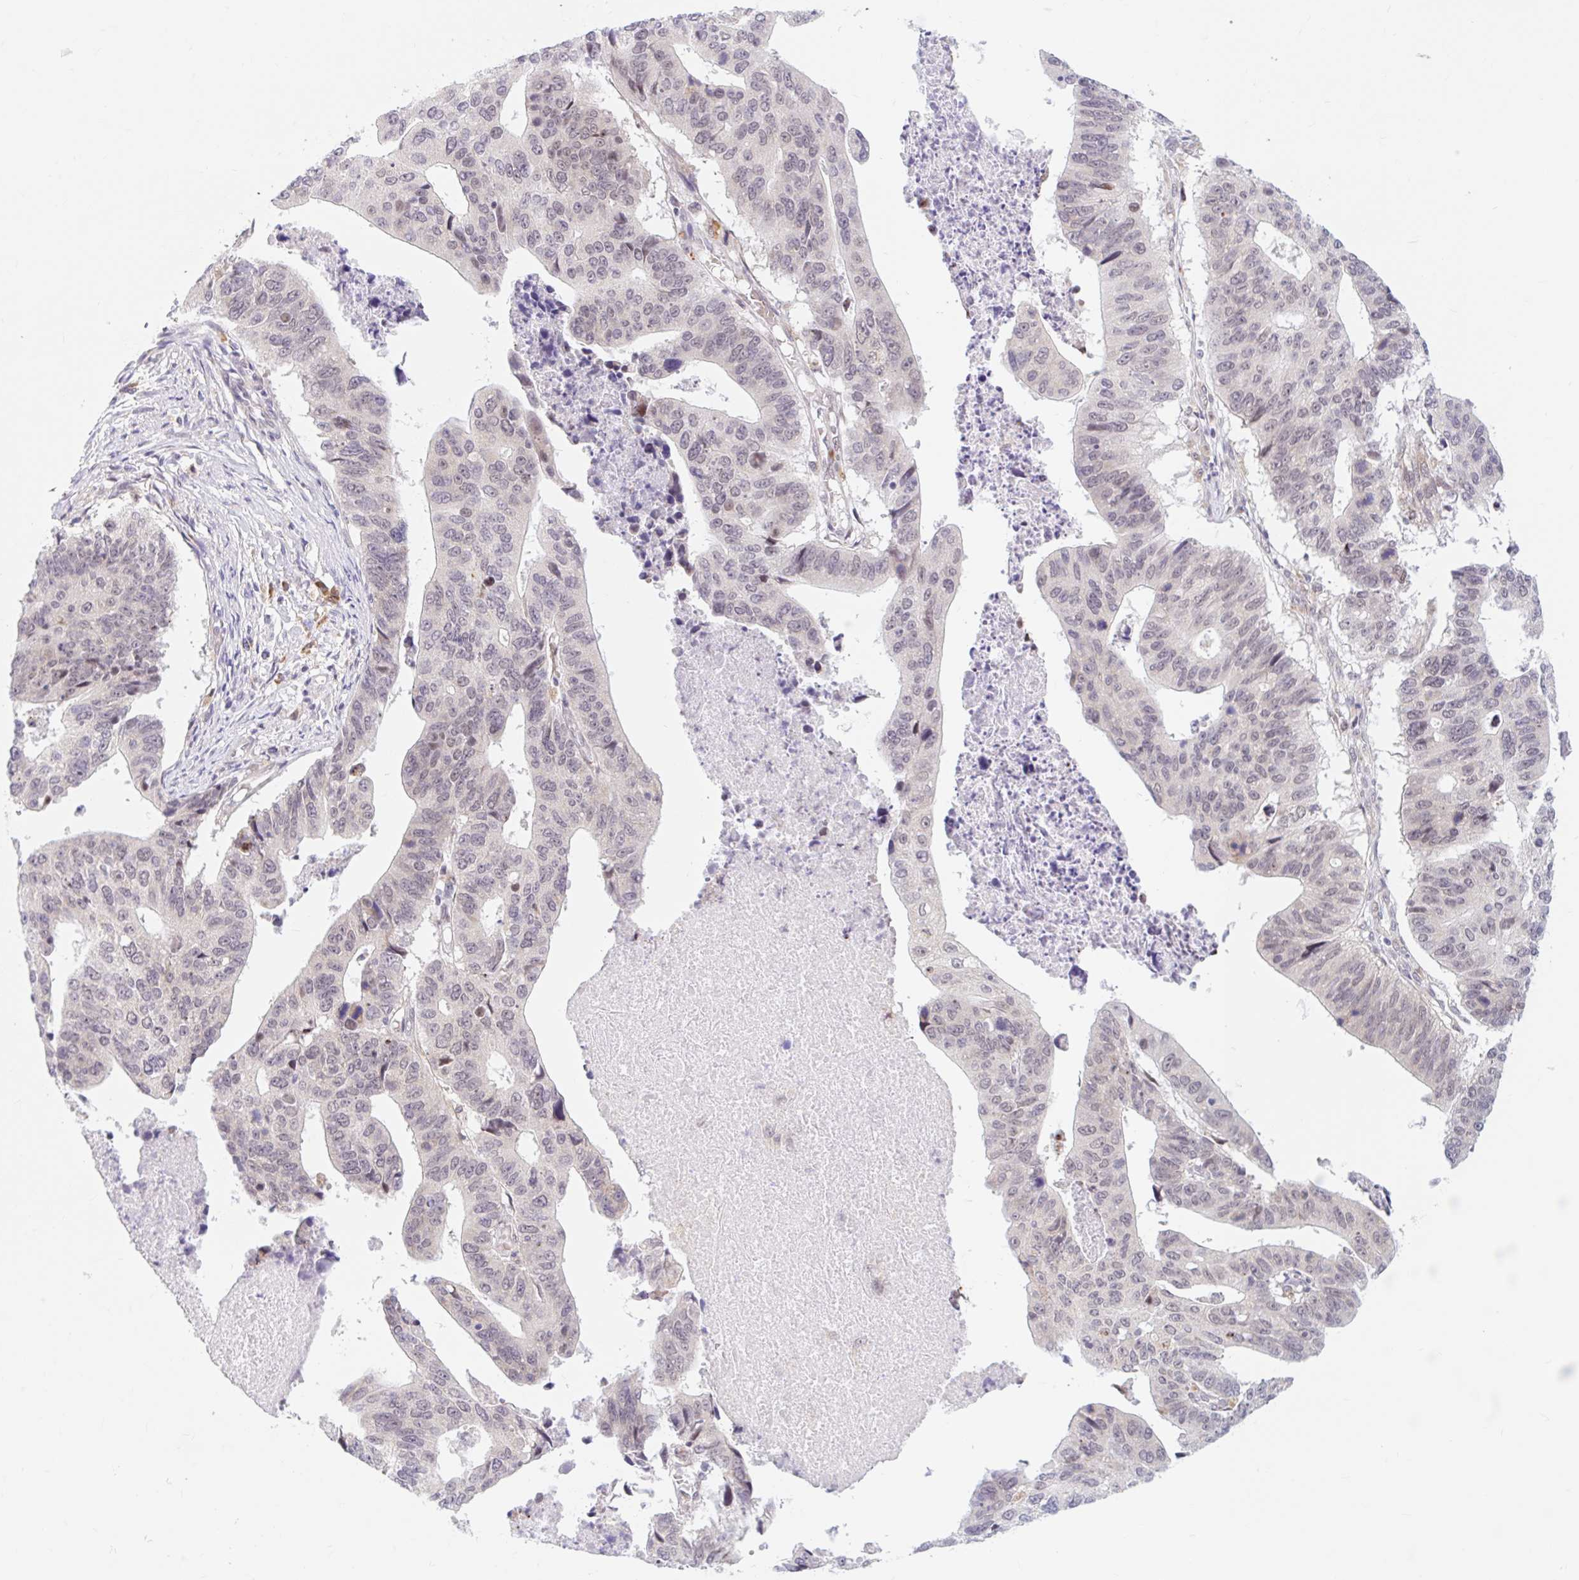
{"staining": {"intensity": "weak", "quantity": "<25%", "location": "nuclear"}, "tissue": "stomach cancer", "cell_type": "Tumor cells", "image_type": "cancer", "snomed": [{"axis": "morphology", "description": "Adenocarcinoma, NOS"}, {"axis": "topography", "description": "Stomach"}], "caption": "DAB (3,3'-diaminobenzidine) immunohistochemical staining of human stomach cancer exhibits no significant positivity in tumor cells. (DAB immunohistochemistry (IHC) visualized using brightfield microscopy, high magnification).", "gene": "SRSF10", "patient": {"sex": "male", "age": 59}}